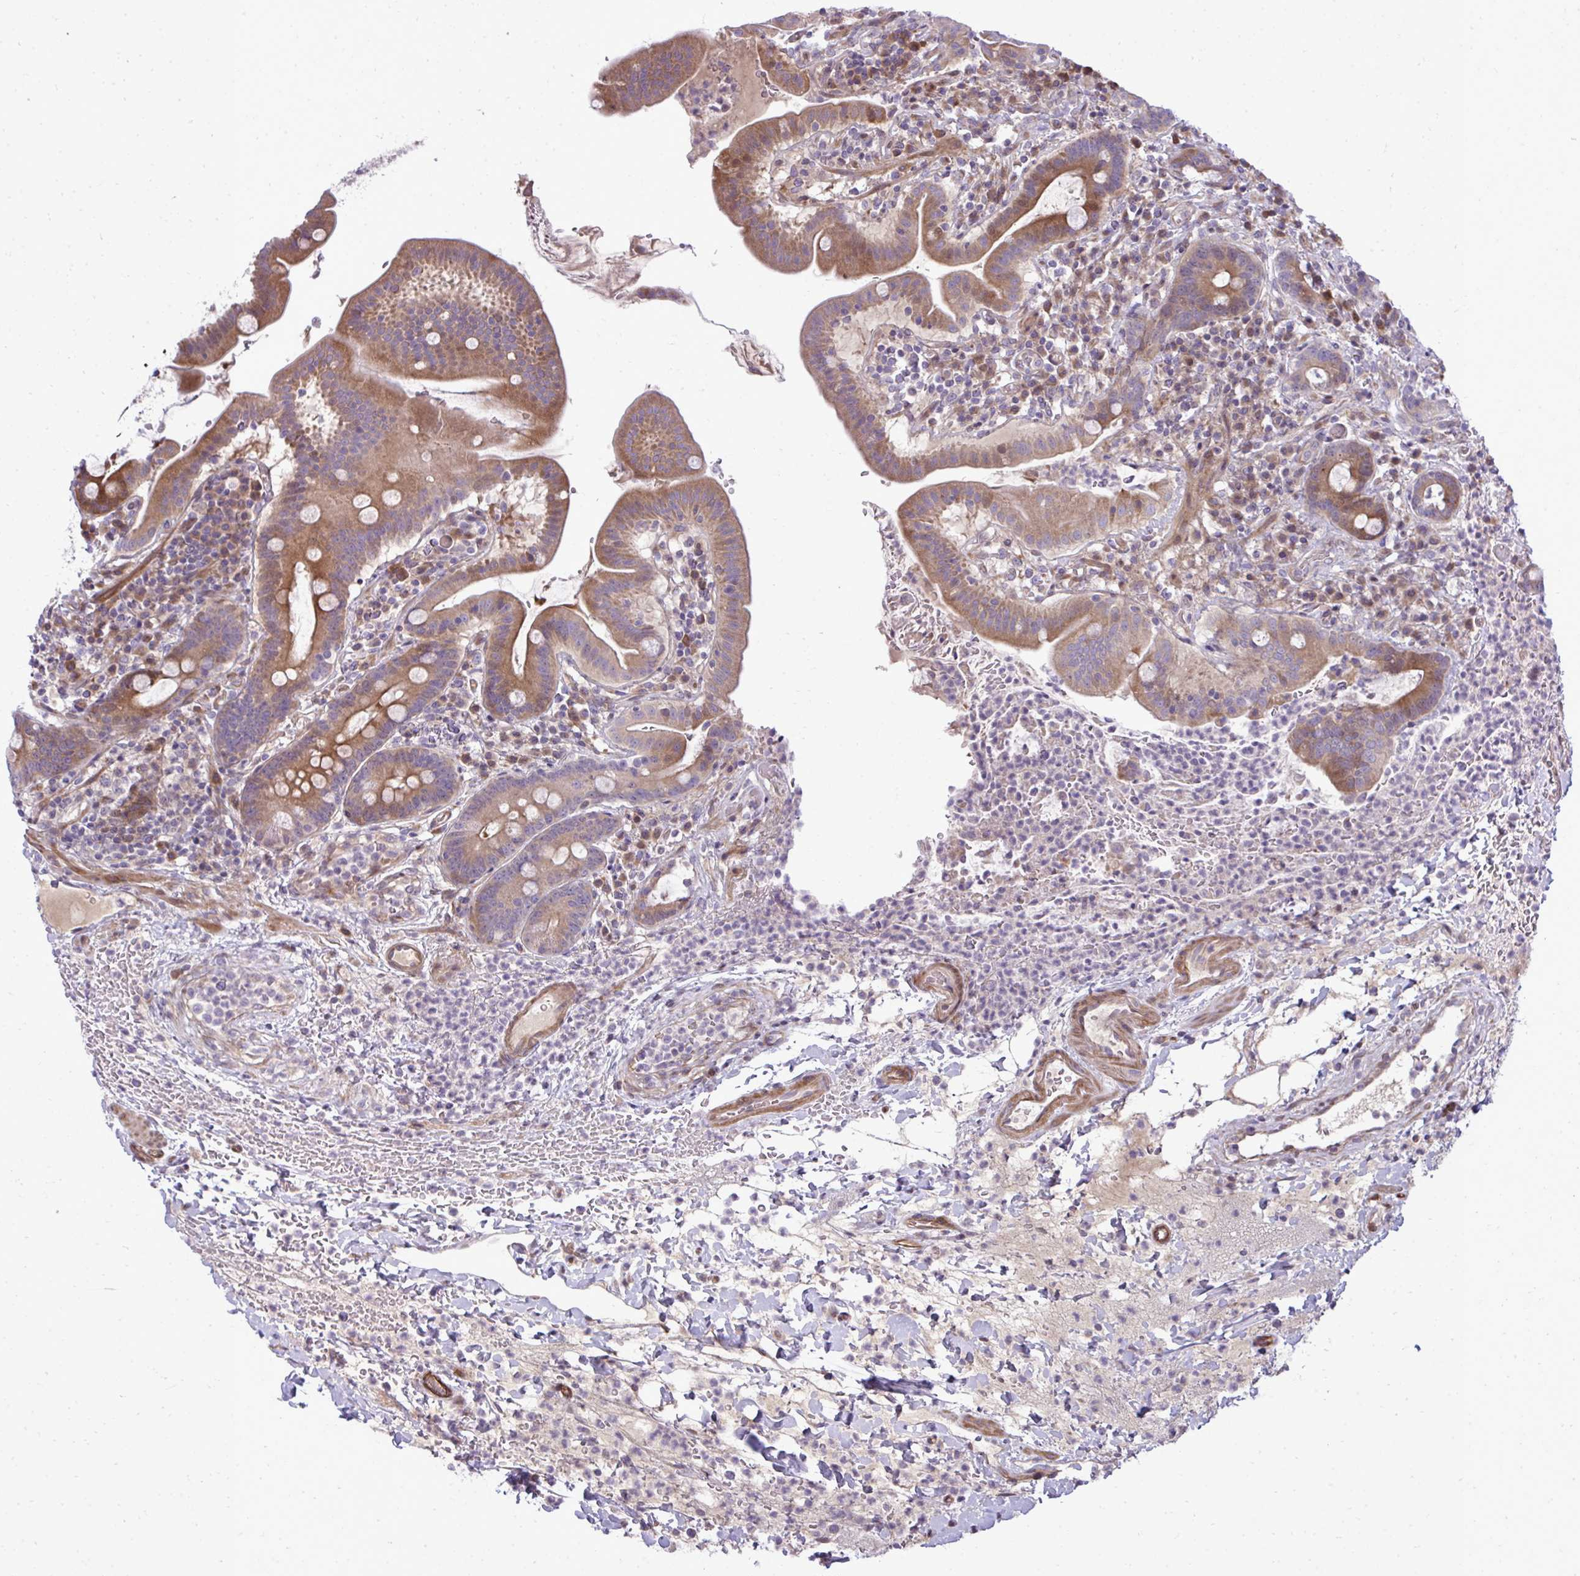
{"staining": {"intensity": "strong", "quantity": ">75%", "location": "cytoplasmic/membranous"}, "tissue": "small intestine", "cell_type": "Glandular cells", "image_type": "normal", "snomed": [{"axis": "morphology", "description": "Normal tissue, NOS"}, {"axis": "topography", "description": "Small intestine"}], "caption": "Small intestine stained for a protein shows strong cytoplasmic/membranous positivity in glandular cells. The staining was performed using DAB, with brown indicating positive protein expression. Nuclei are stained blue with hematoxylin.", "gene": "ZSCAN9", "patient": {"sex": "male", "age": 26}}